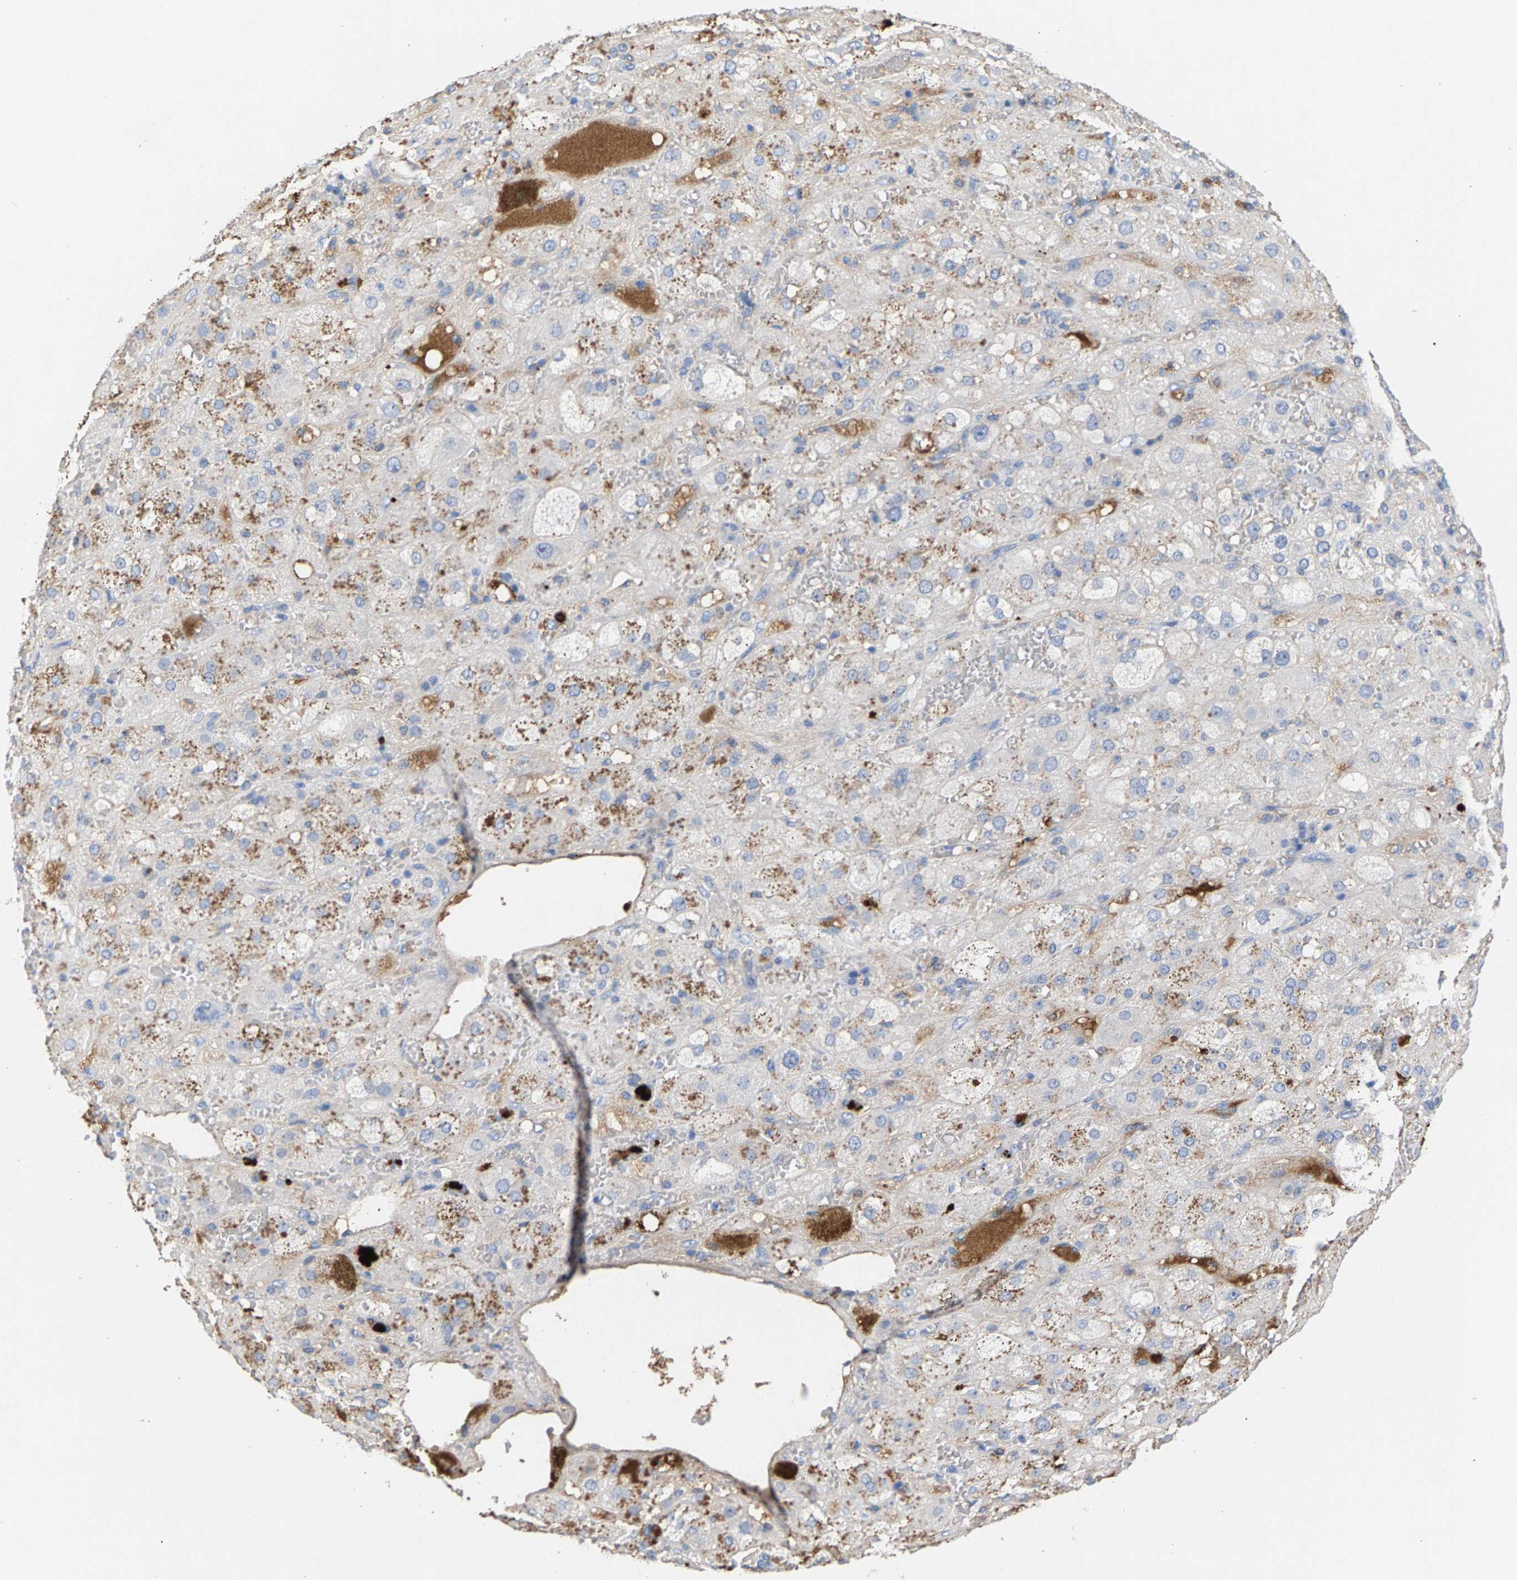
{"staining": {"intensity": "moderate", "quantity": "<25%", "location": "cytoplasmic/membranous"}, "tissue": "adrenal gland", "cell_type": "Glandular cells", "image_type": "normal", "snomed": [{"axis": "morphology", "description": "Normal tissue, NOS"}, {"axis": "topography", "description": "Adrenal gland"}], "caption": "IHC histopathology image of normal human adrenal gland stained for a protein (brown), which displays low levels of moderate cytoplasmic/membranous staining in approximately <25% of glandular cells.", "gene": "APOH", "patient": {"sex": "female", "age": 47}}